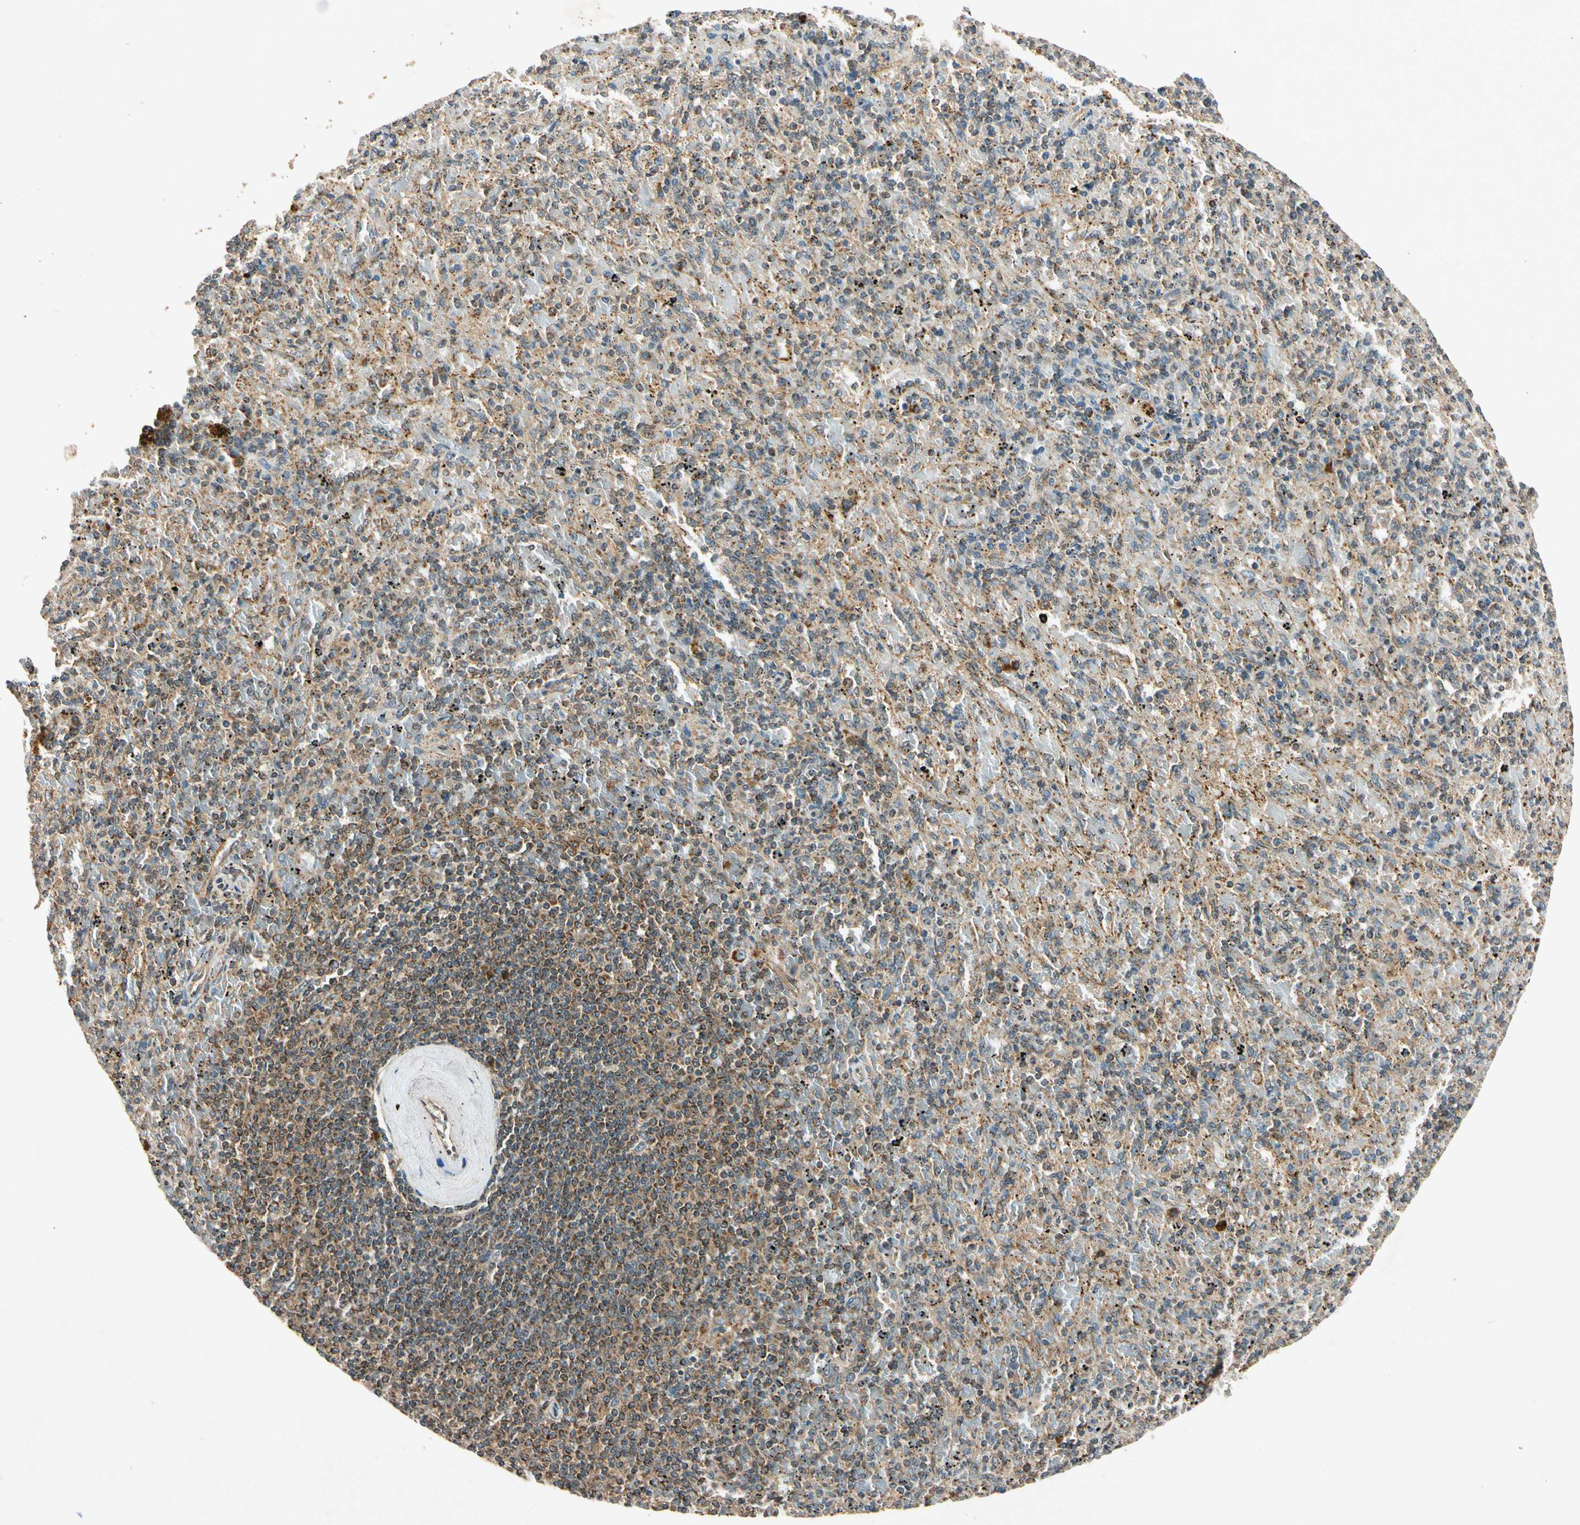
{"staining": {"intensity": "moderate", "quantity": "25%-75%", "location": "cytoplasmic/membranous"}, "tissue": "spleen", "cell_type": "Cells in red pulp", "image_type": "normal", "snomed": [{"axis": "morphology", "description": "Normal tissue, NOS"}, {"axis": "topography", "description": "Spleen"}], "caption": "Brown immunohistochemical staining in benign human spleen displays moderate cytoplasmic/membranous staining in about 25%-75% of cells in red pulp. Immunohistochemistry stains the protein in brown and the nuclei are stained blue.", "gene": "MAPK1", "patient": {"sex": "female", "age": 43}}